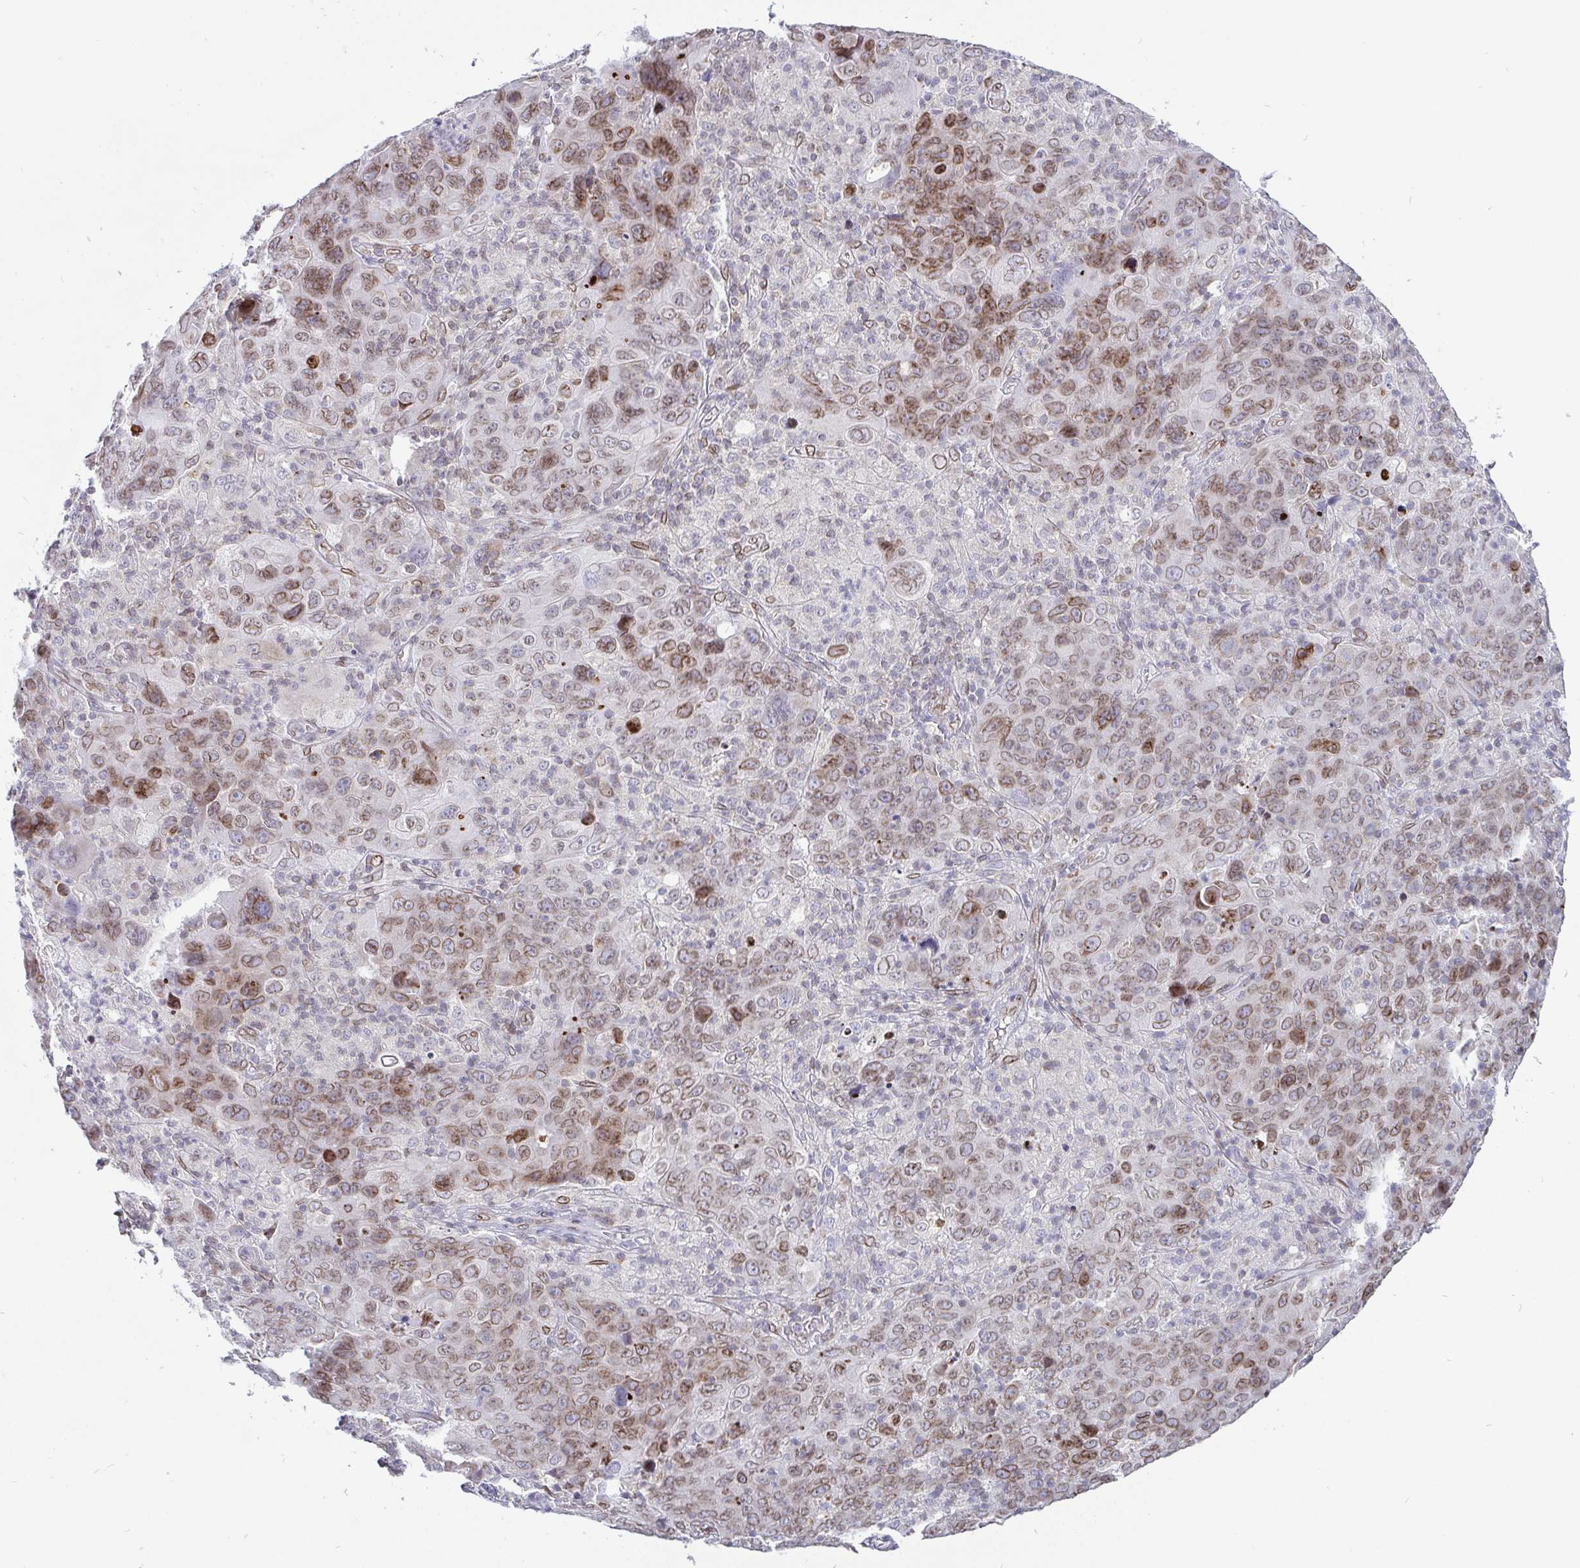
{"staining": {"intensity": "moderate", "quantity": "25%-75%", "location": "cytoplasmic/membranous,nuclear"}, "tissue": "cervical cancer", "cell_type": "Tumor cells", "image_type": "cancer", "snomed": [{"axis": "morphology", "description": "Squamous cell carcinoma, NOS"}, {"axis": "topography", "description": "Cervix"}], "caption": "High-magnification brightfield microscopy of cervical cancer (squamous cell carcinoma) stained with DAB (3,3'-diaminobenzidine) (brown) and counterstained with hematoxylin (blue). tumor cells exhibit moderate cytoplasmic/membranous and nuclear expression is present in approximately25%-75% of cells.", "gene": "EMD", "patient": {"sex": "female", "age": 44}}